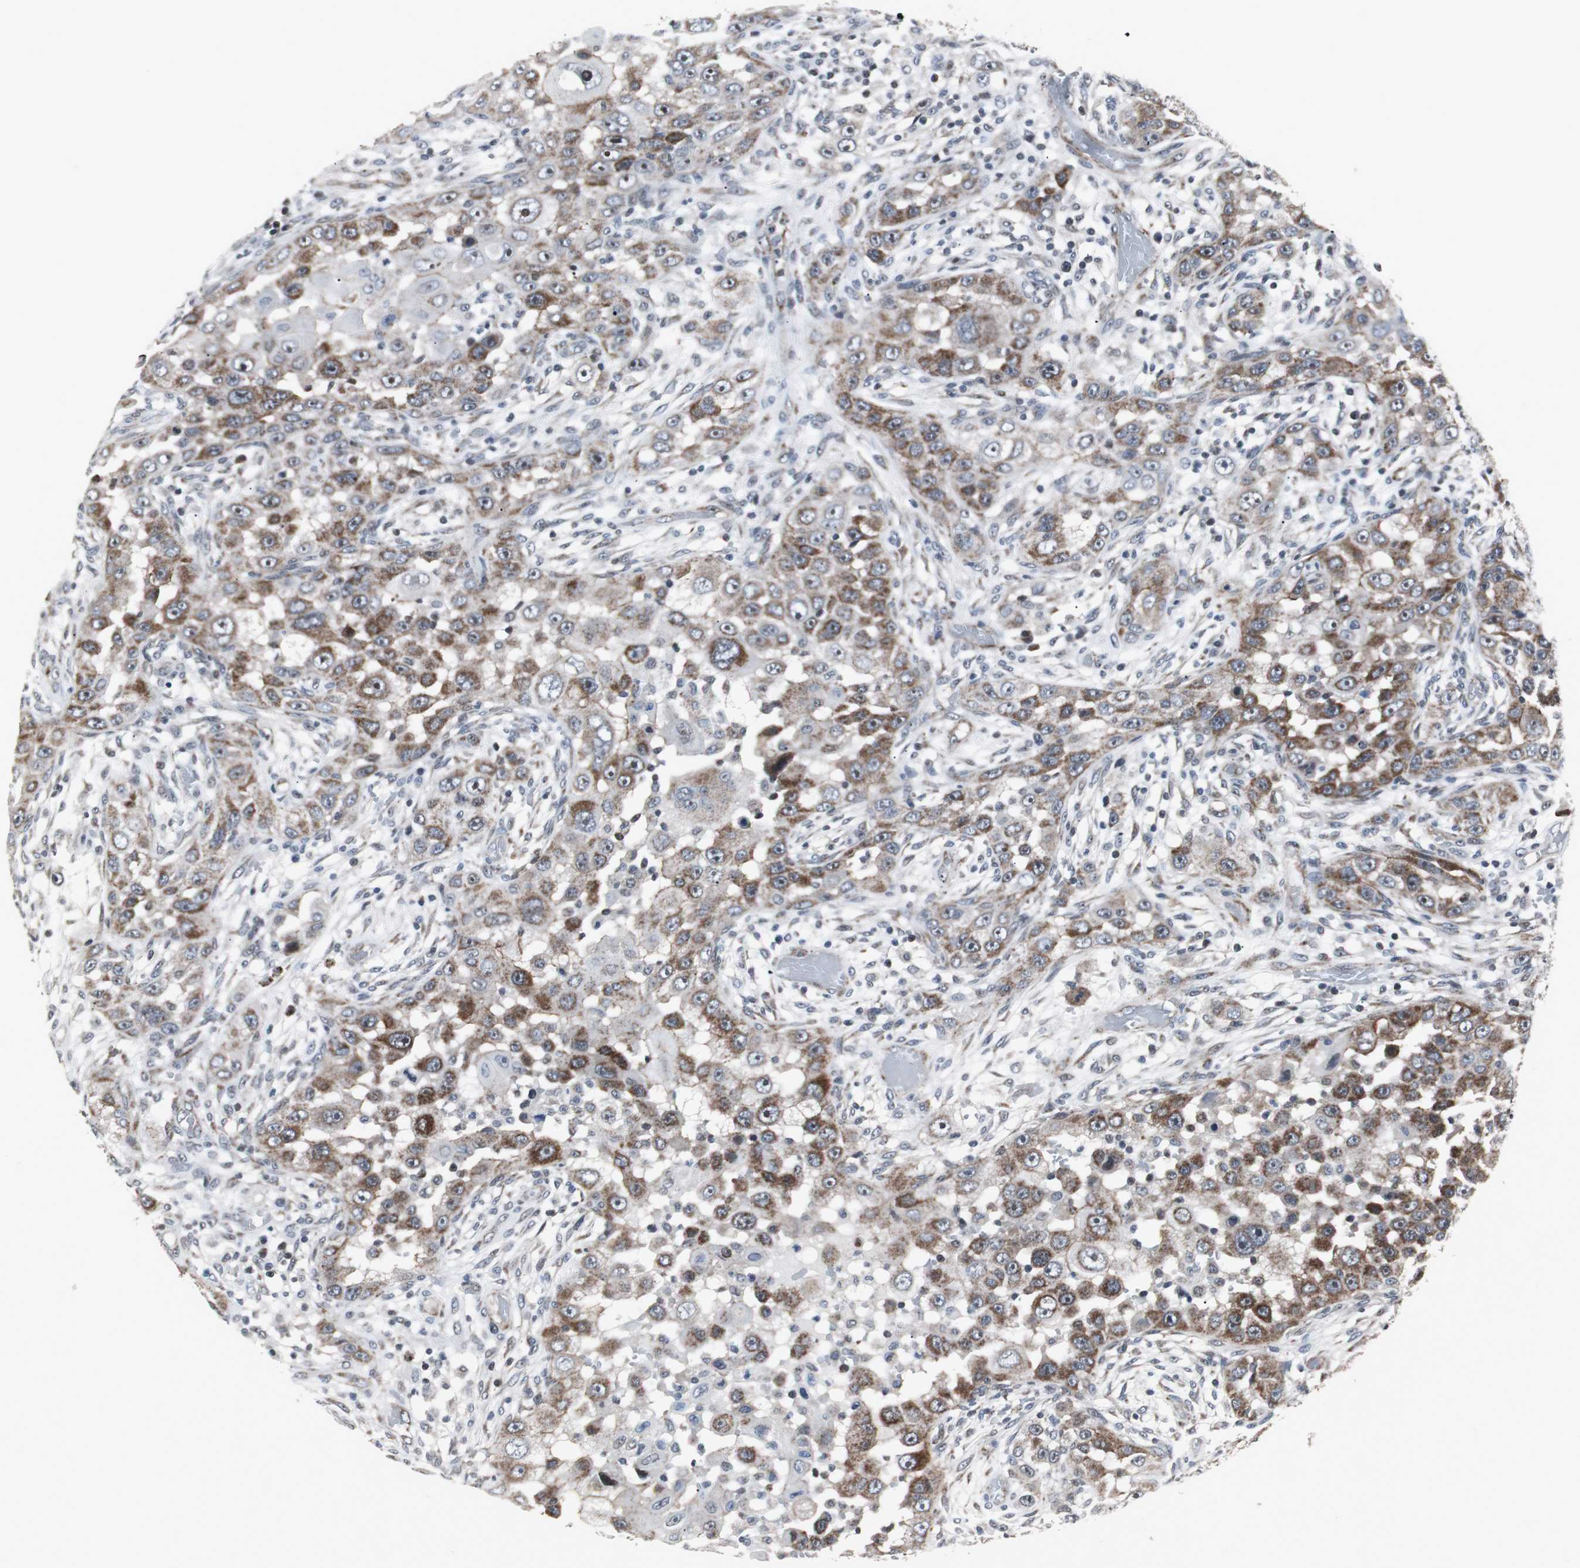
{"staining": {"intensity": "moderate", "quantity": ">75%", "location": "cytoplasmic/membranous"}, "tissue": "head and neck cancer", "cell_type": "Tumor cells", "image_type": "cancer", "snomed": [{"axis": "morphology", "description": "Carcinoma, NOS"}, {"axis": "topography", "description": "Head-Neck"}], "caption": "Moderate cytoplasmic/membranous staining for a protein is appreciated in about >75% of tumor cells of head and neck cancer (carcinoma) using IHC.", "gene": "MRPL40", "patient": {"sex": "male", "age": 87}}